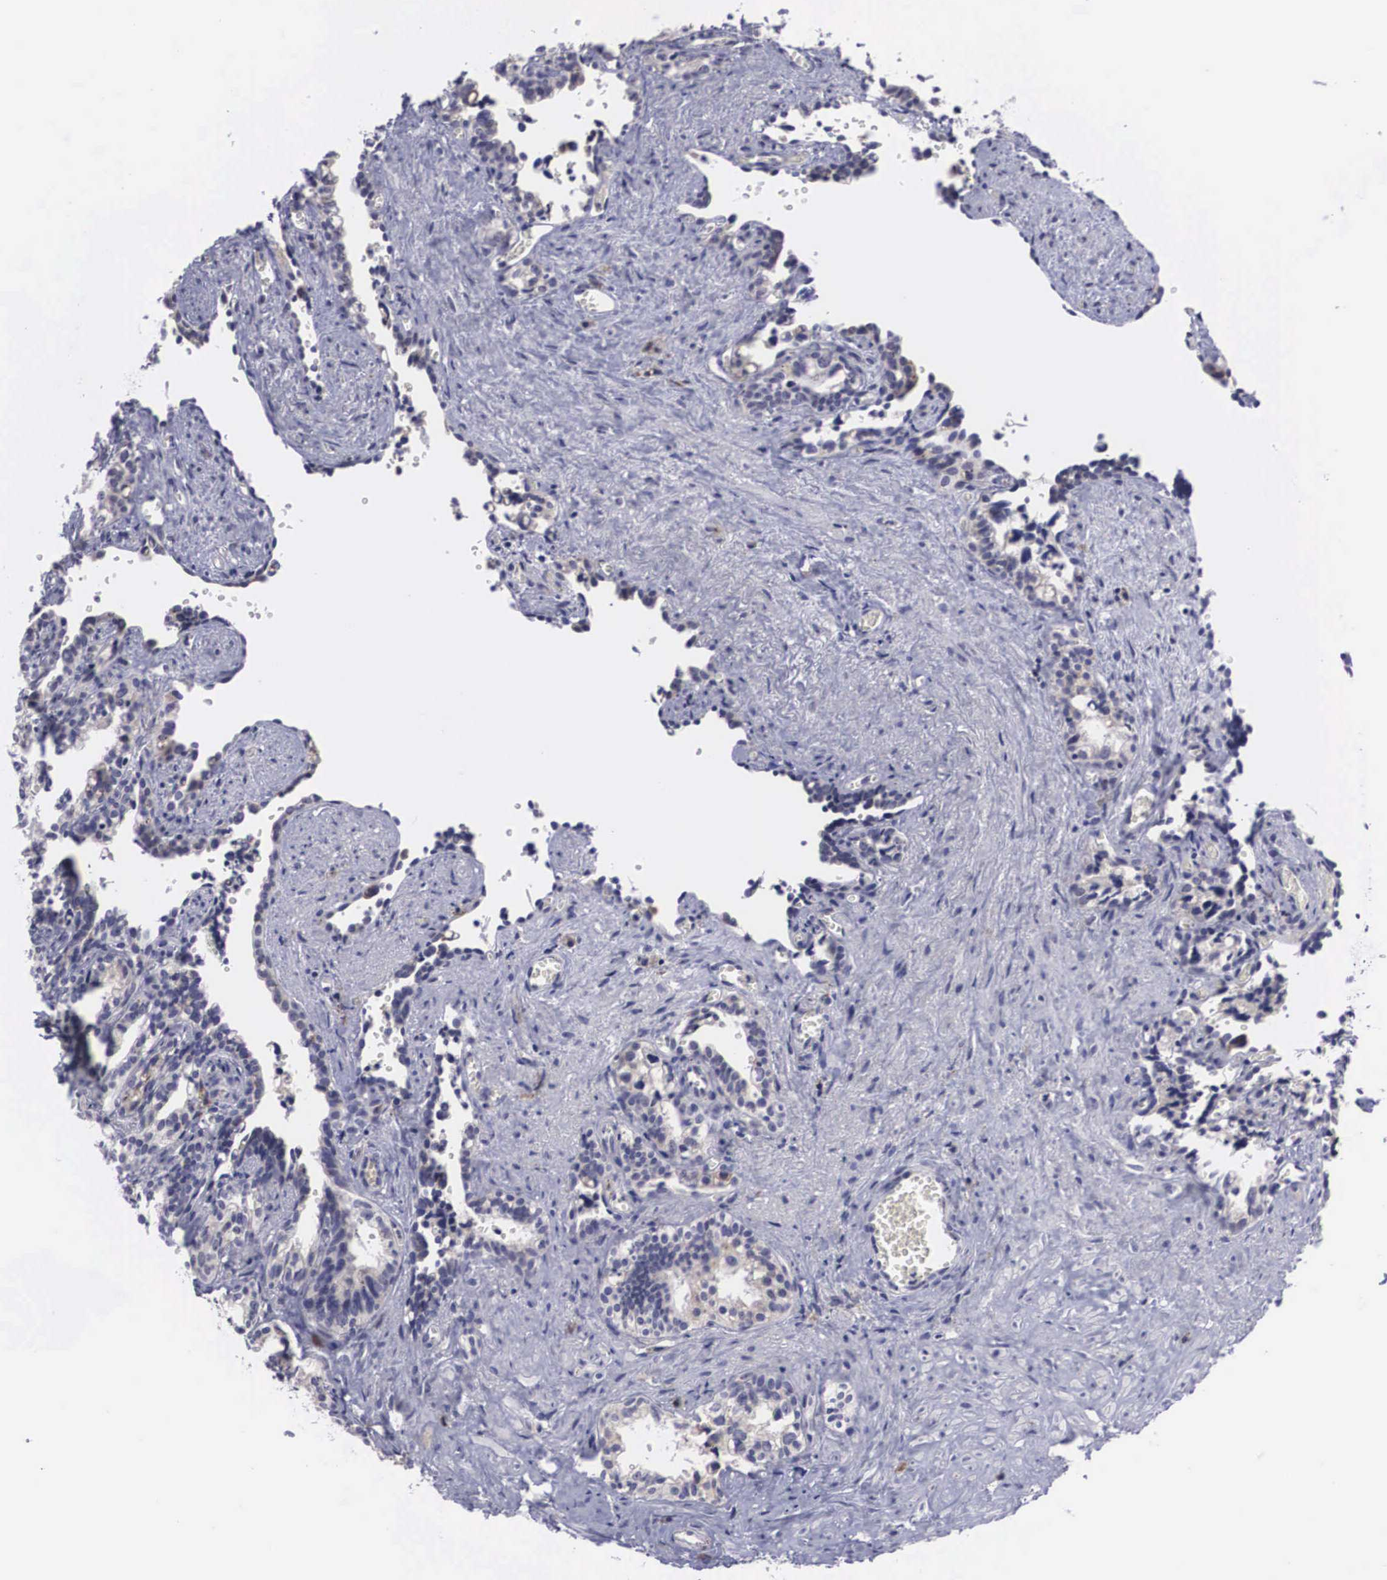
{"staining": {"intensity": "moderate", "quantity": ">75%", "location": "cytoplasmic/membranous"}, "tissue": "seminal vesicle", "cell_type": "Glandular cells", "image_type": "normal", "snomed": [{"axis": "morphology", "description": "Normal tissue, NOS"}, {"axis": "topography", "description": "Seminal veicle"}], "caption": "DAB (3,3'-diaminobenzidine) immunohistochemical staining of normal seminal vesicle shows moderate cytoplasmic/membranous protein staining in about >75% of glandular cells.", "gene": "CRELD2", "patient": {"sex": "male", "age": 60}}